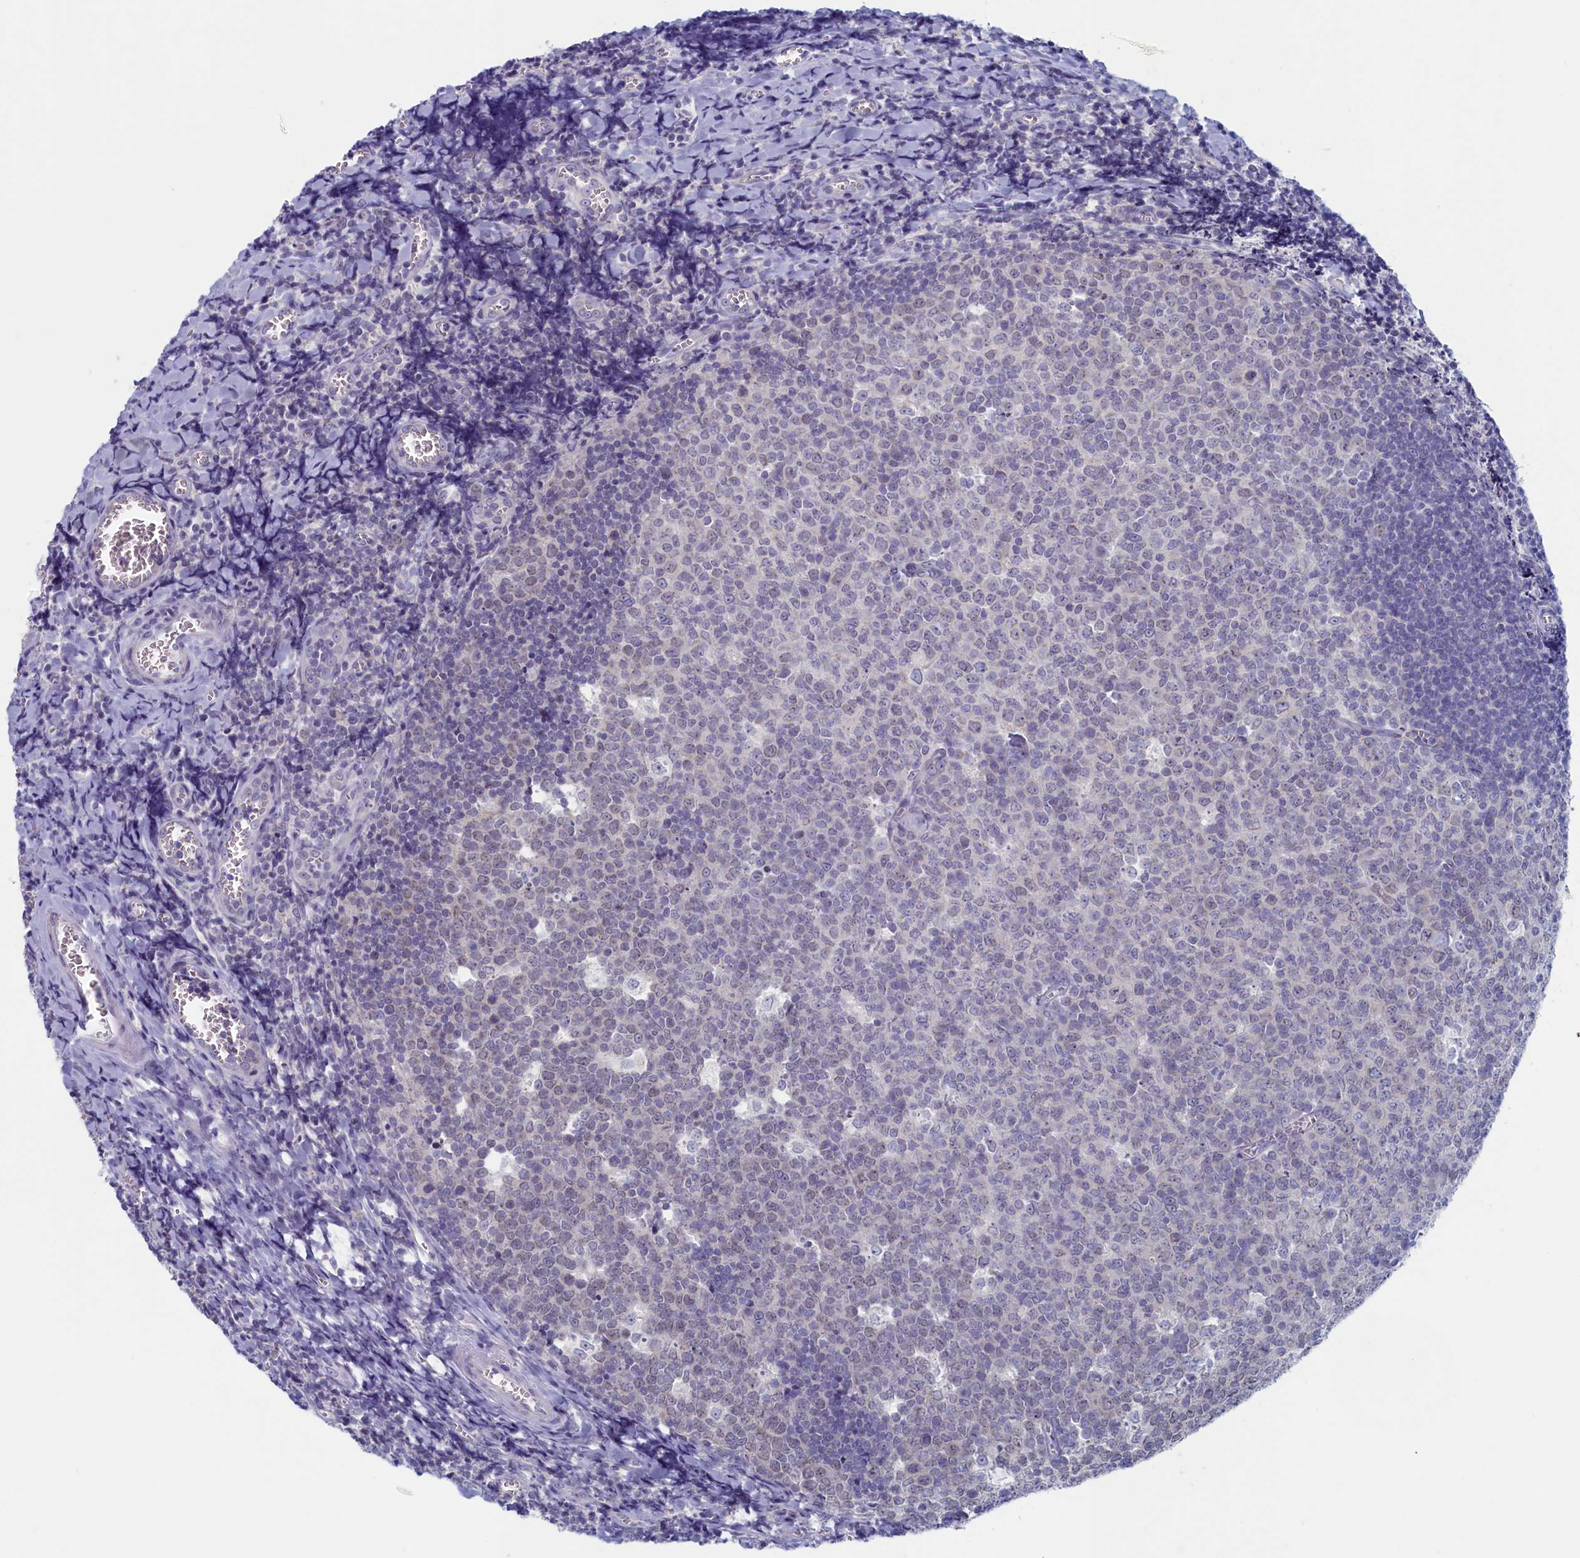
{"staining": {"intensity": "negative", "quantity": "none", "location": "none"}, "tissue": "tonsil", "cell_type": "Germinal center cells", "image_type": "normal", "snomed": [{"axis": "morphology", "description": "Normal tissue, NOS"}, {"axis": "topography", "description": "Tonsil"}], "caption": "Protein analysis of normal tonsil demonstrates no significant staining in germinal center cells.", "gene": "WDR76", "patient": {"sex": "male", "age": 27}}